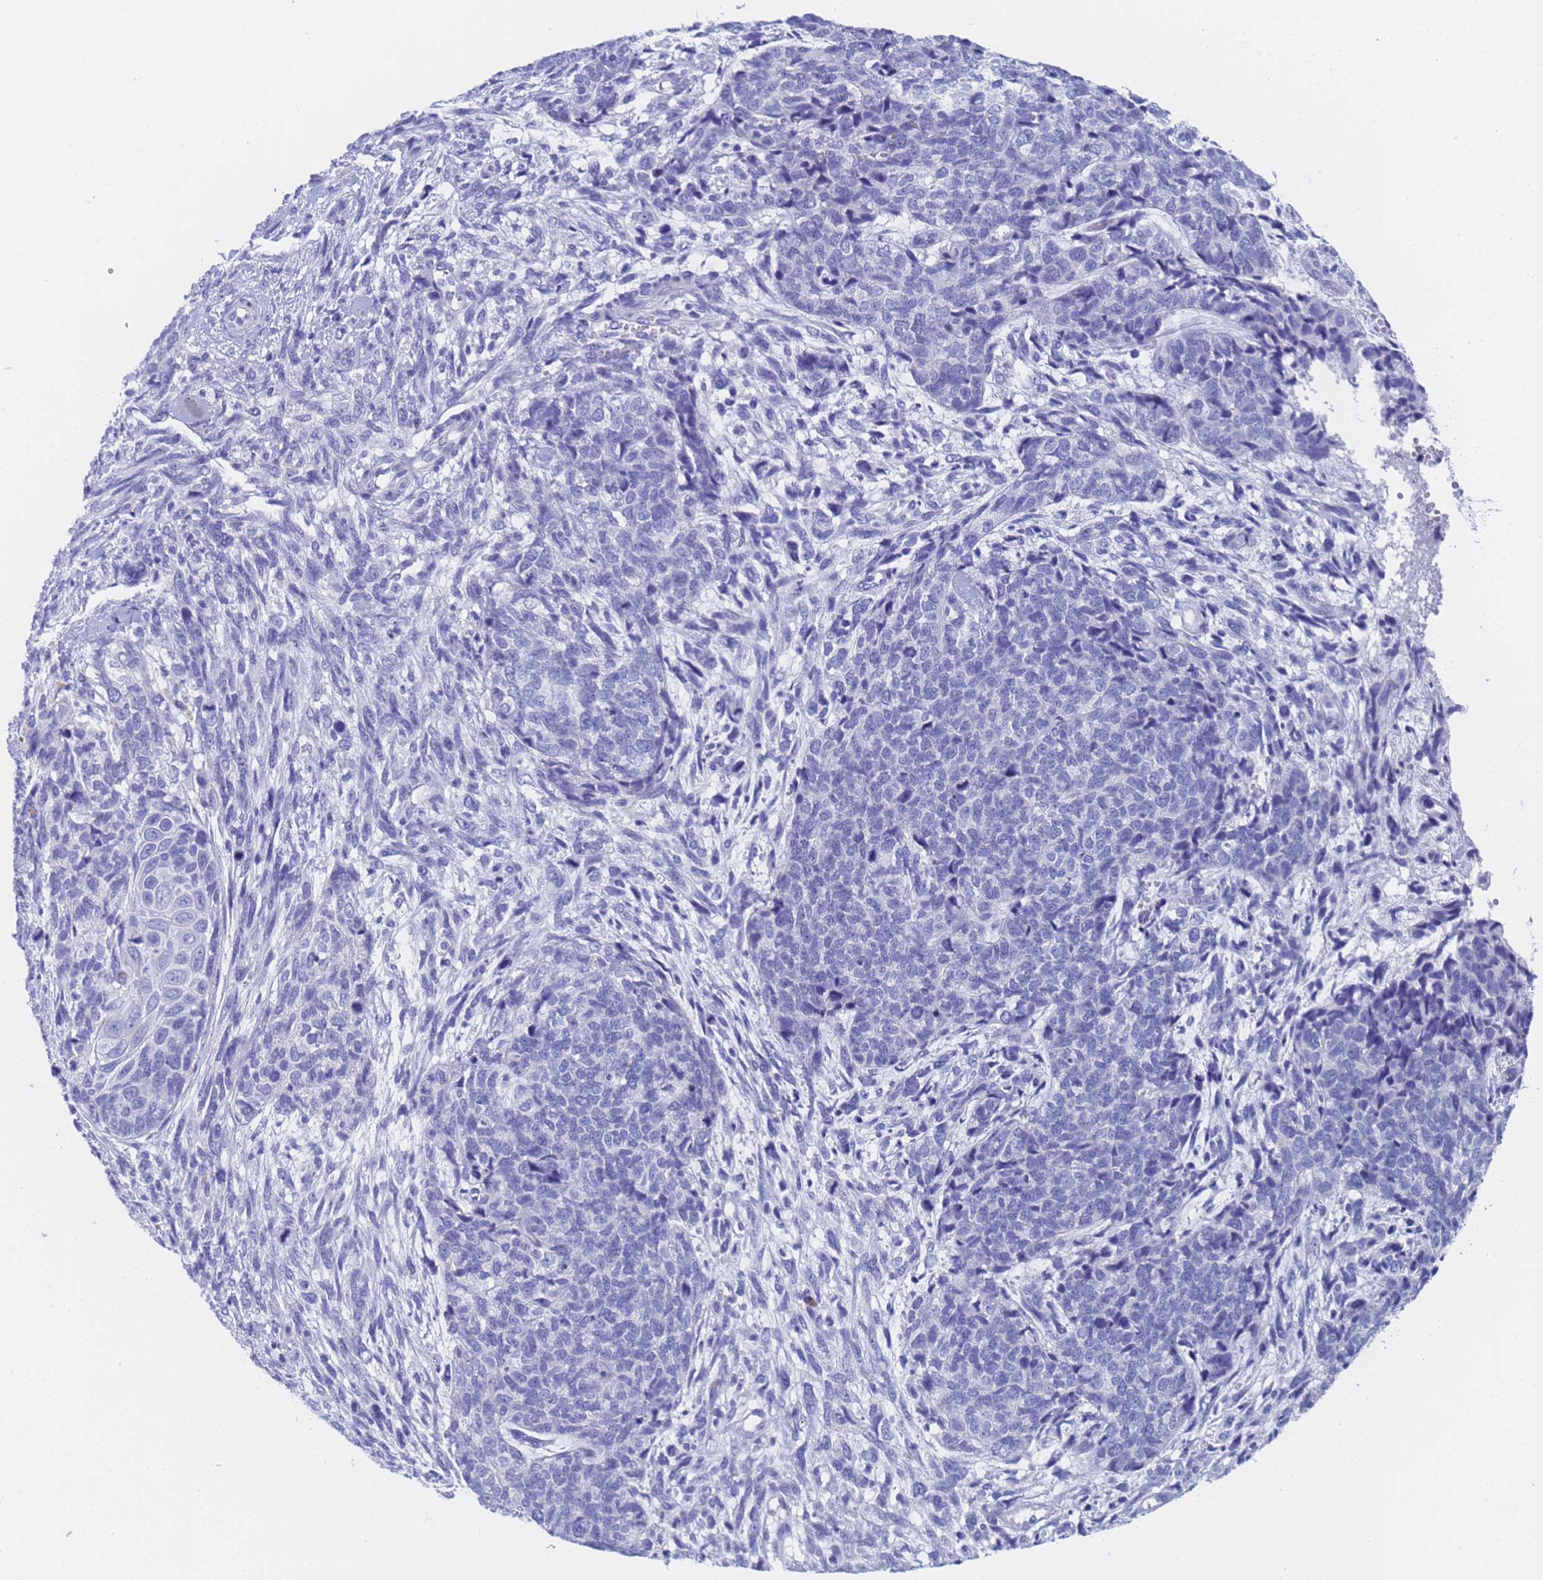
{"staining": {"intensity": "negative", "quantity": "none", "location": "none"}, "tissue": "cervical cancer", "cell_type": "Tumor cells", "image_type": "cancer", "snomed": [{"axis": "morphology", "description": "Squamous cell carcinoma, NOS"}, {"axis": "topography", "description": "Cervix"}], "caption": "A high-resolution image shows immunohistochemistry (IHC) staining of cervical squamous cell carcinoma, which demonstrates no significant expression in tumor cells.", "gene": "STATH", "patient": {"sex": "female", "age": 63}}